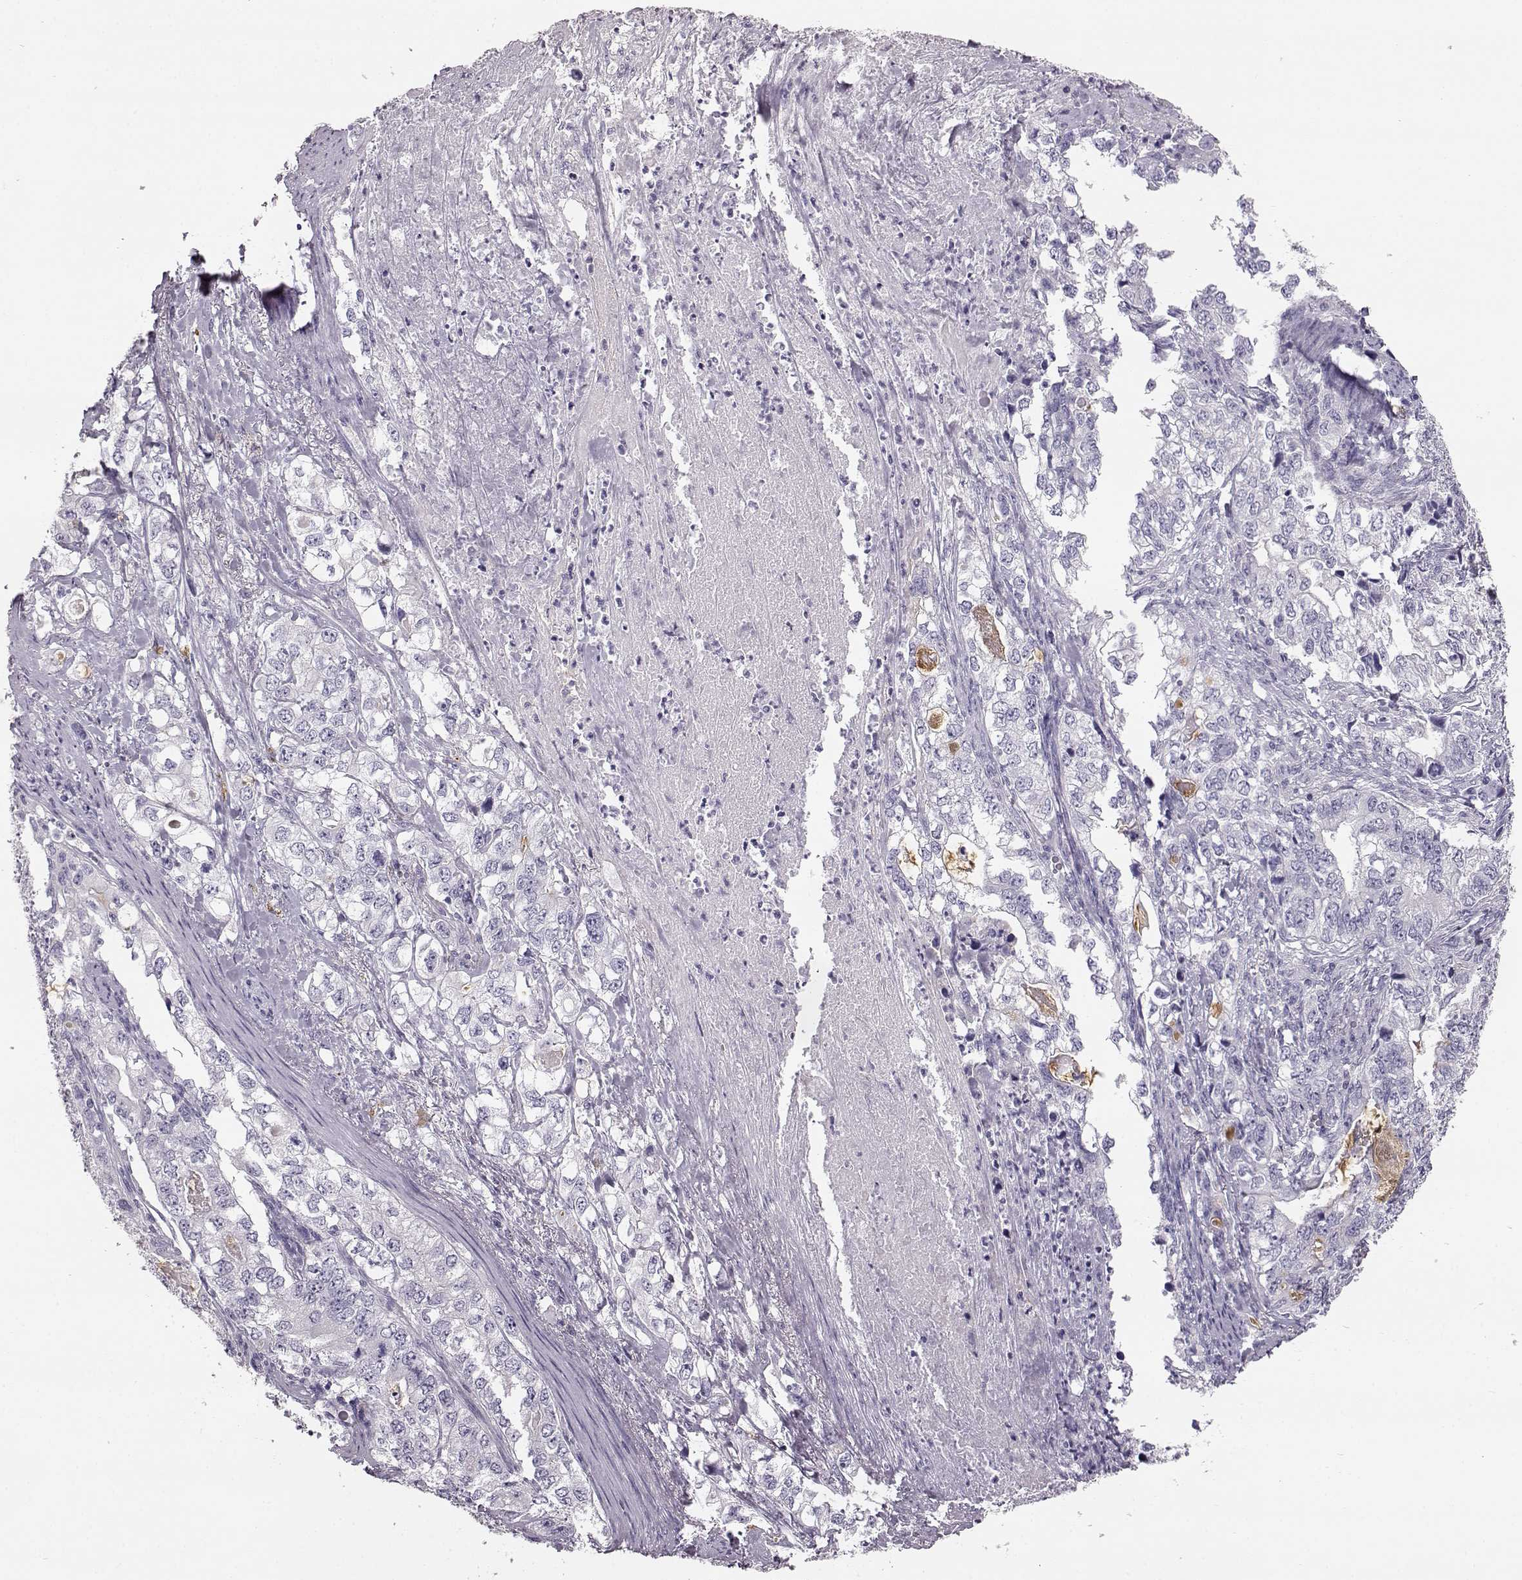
{"staining": {"intensity": "negative", "quantity": "none", "location": "none"}, "tissue": "stomach cancer", "cell_type": "Tumor cells", "image_type": "cancer", "snomed": [{"axis": "morphology", "description": "Adenocarcinoma, NOS"}, {"axis": "topography", "description": "Stomach, lower"}], "caption": "This image is of stomach adenocarcinoma stained with IHC to label a protein in brown with the nuclei are counter-stained blue. There is no expression in tumor cells. (DAB immunohistochemistry with hematoxylin counter stain).", "gene": "NPTXR", "patient": {"sex": "female", "age": 72}}